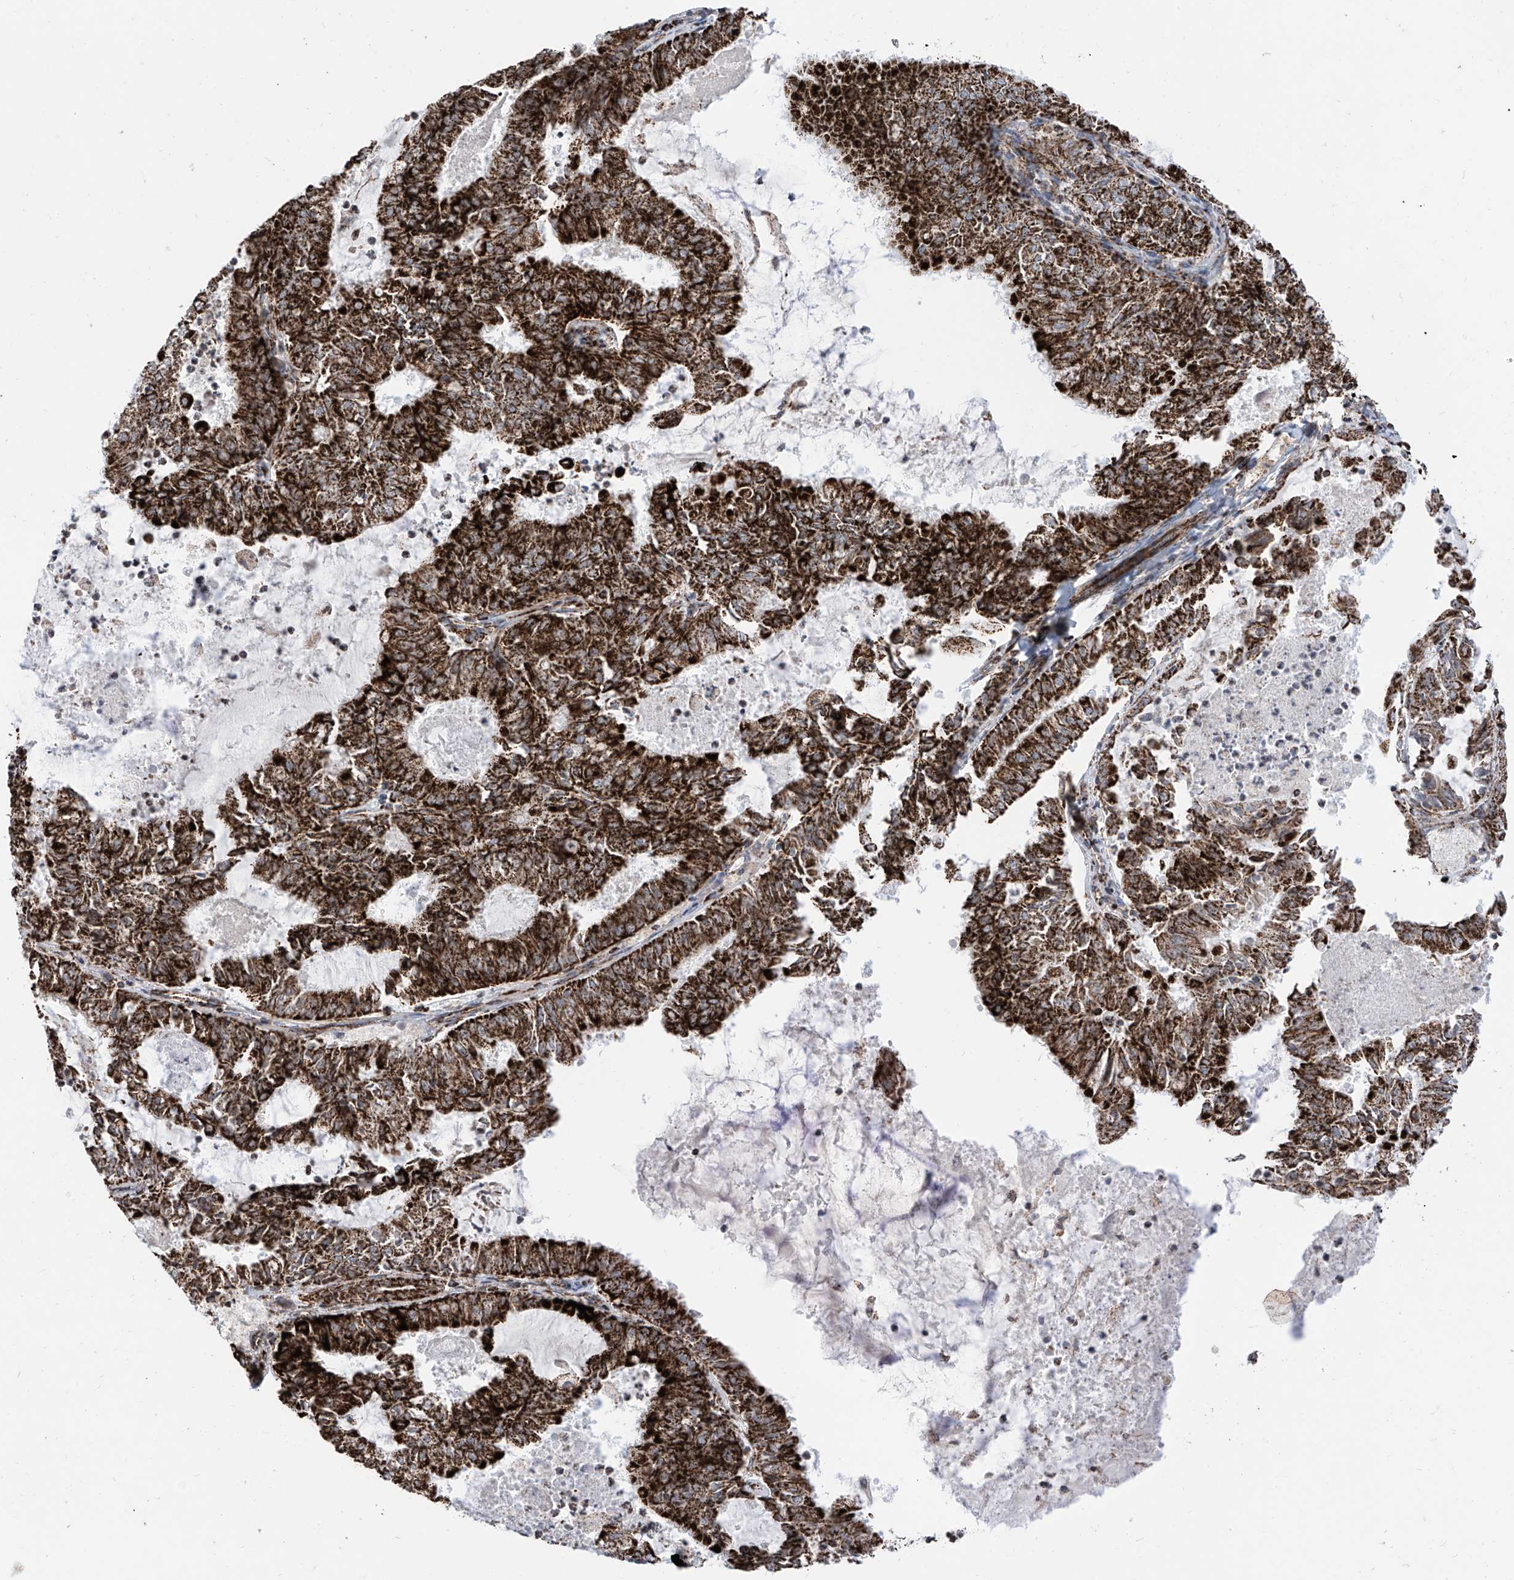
{"staining": {"intensity": "strong", "quantity": ">75%", "location": "cytoplasmic/membranous"}, "tissue": "endometrial cancer", "cell_type": "Tumor cells", "image_type": "cancer", "snomed": [{"axis": "morphology", "description": "Adenocarcinoma, NOS"}, {"axis": "topography", "description": "Endometrium"}], "caption": "Immunohistochemistry (IHC) of human endometrial cancer shows high levels of strong cytoplasmic/membranous expression in approximately >75% of tumor cells.", "gene": "COX5B", "patient": {"sex": "female", "age": 57}}